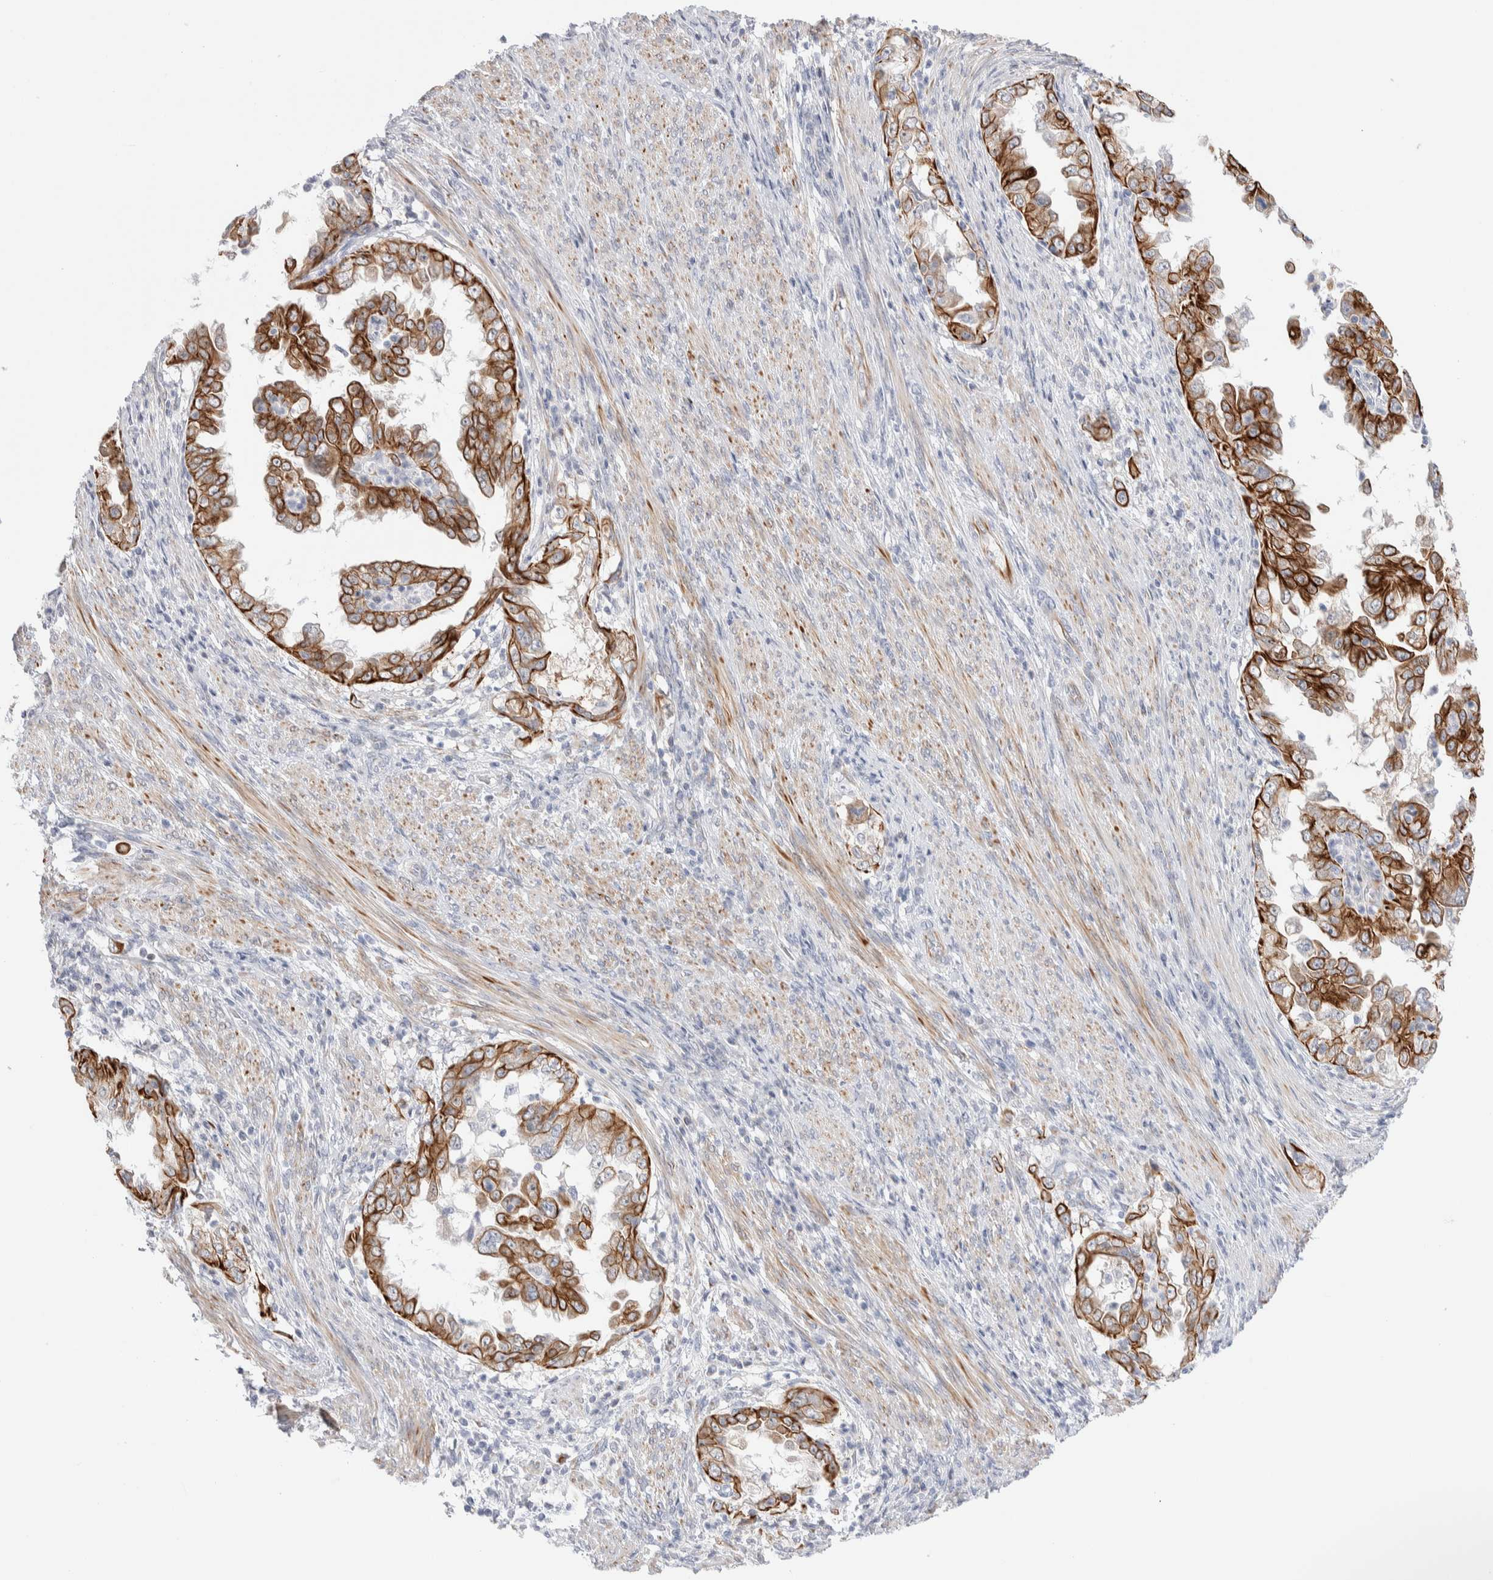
{"staining": {"intensity": "strong", "quantity": ">75%", "location": "cytoplasmic/membranous"}, "tissue": "endometrial cancer", "cell_type": "Tumor cells", "image_type": "cancer", "snomed": [{"axis": "morphology", "description": "Adenocarcinoma, NOS"}, {"axis": "topography", "description": "Endometrium"}], "caption": "Immunohistochemical staining of human endometrial cancer (adenocarcinoma) reveals high levels of strong cytoplasmic/membranous positivity in approximately >75% of tumor cells. (brown staining indicates protein expression, while blue staining denotes nuclei).", "gene": "C1orf112", "patient": {"sex": "female", "age": 85}}